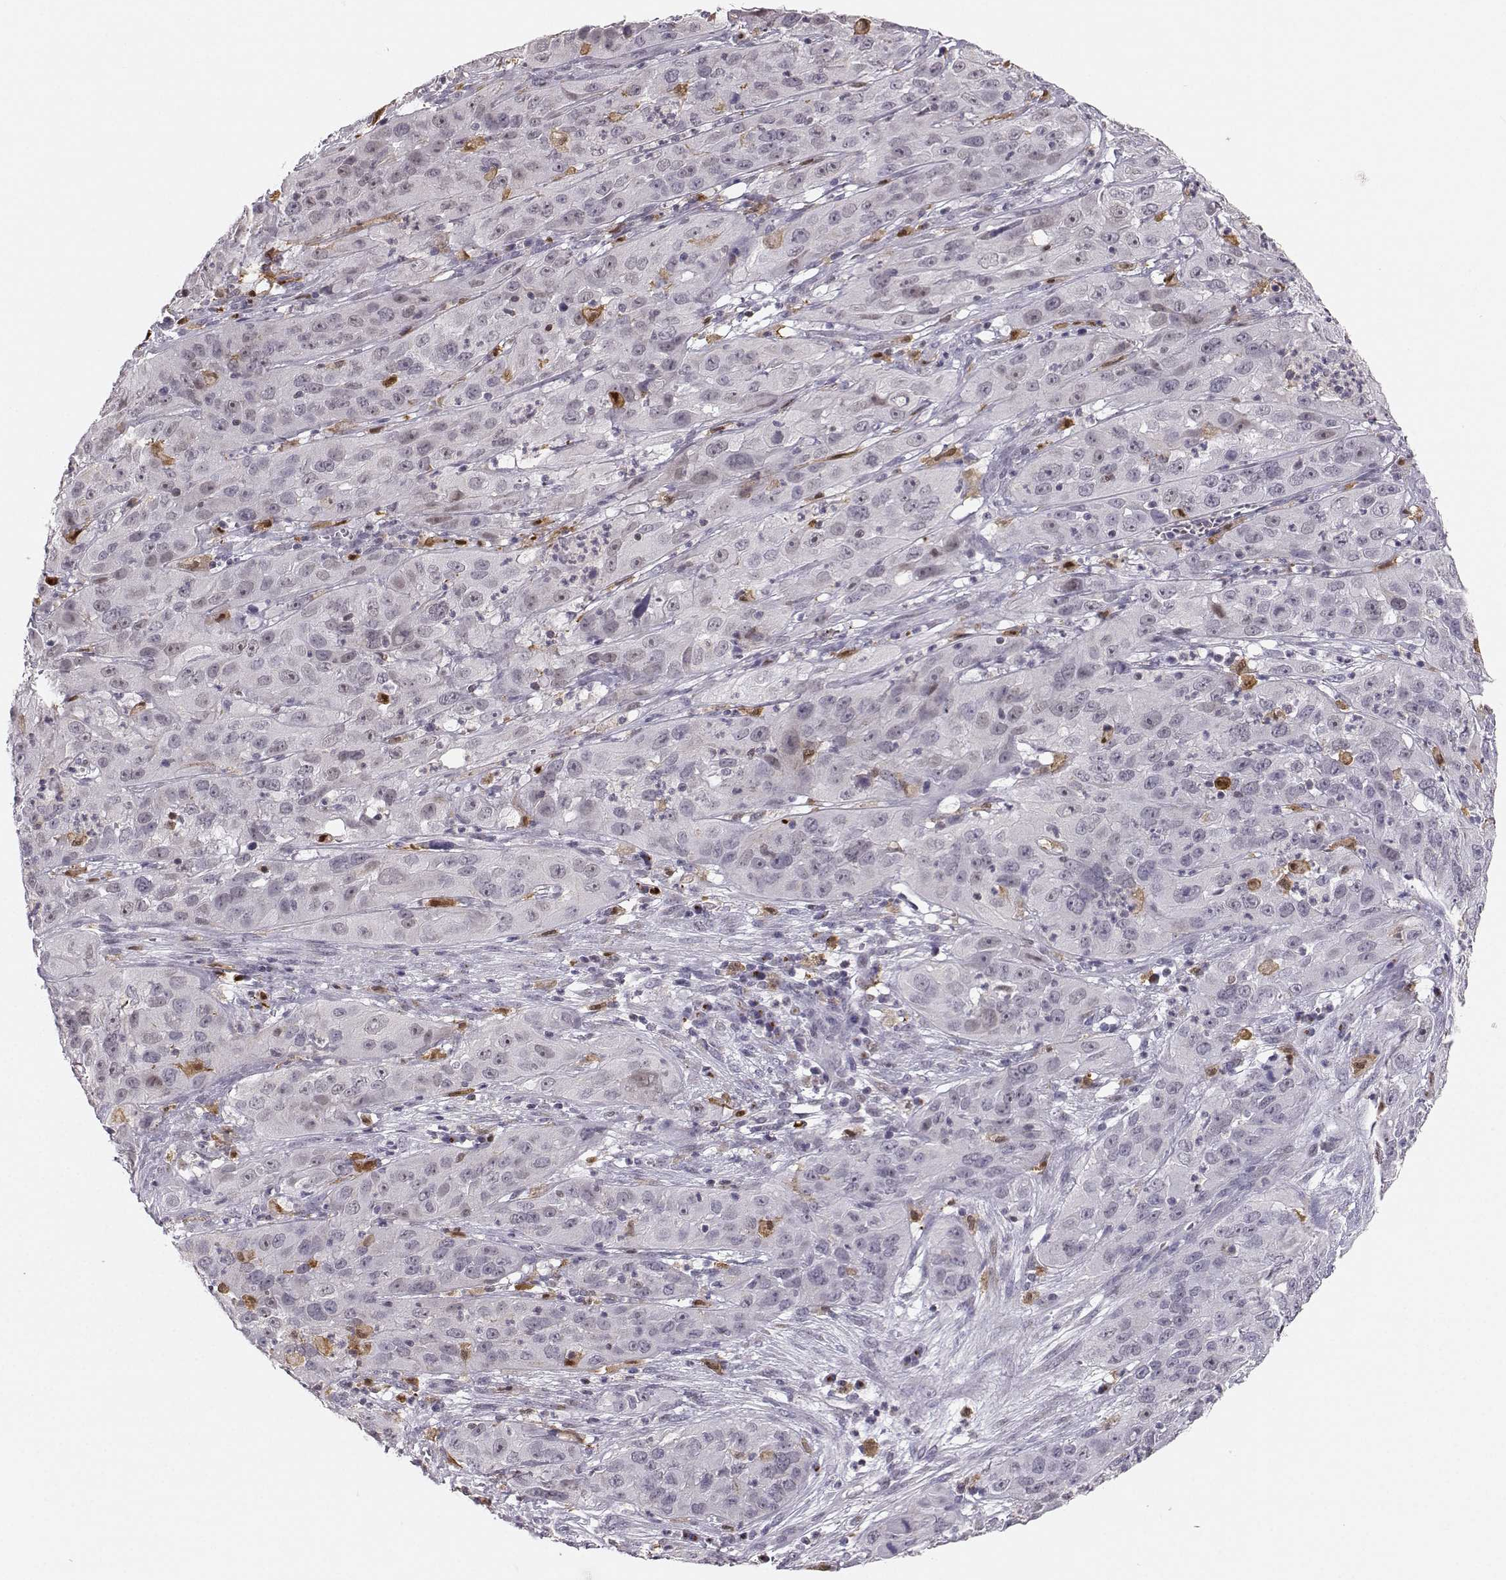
{"staining": {"intensity": "moderate", "quantity": "<25%", "location": "cytoplasmic/membranous"}, "tissue": "cervical cancer", "cell_type": "Tumor cells", "image_type": "cancer", "snomed": [{"axis": "morphology", "description": "Squamous cell carcinoma, NOS"}, {"axis": "topography", "description": "Cervix"}], "caption": "This photomicrograph exhibits immunohistochemistry staining of cervical cancer, with low moderate cytoplasmic/membranous expression in approximately <25% of tumor cells.", "gene": "HTR7", "patient": {"sex": "female", "age": 32}}